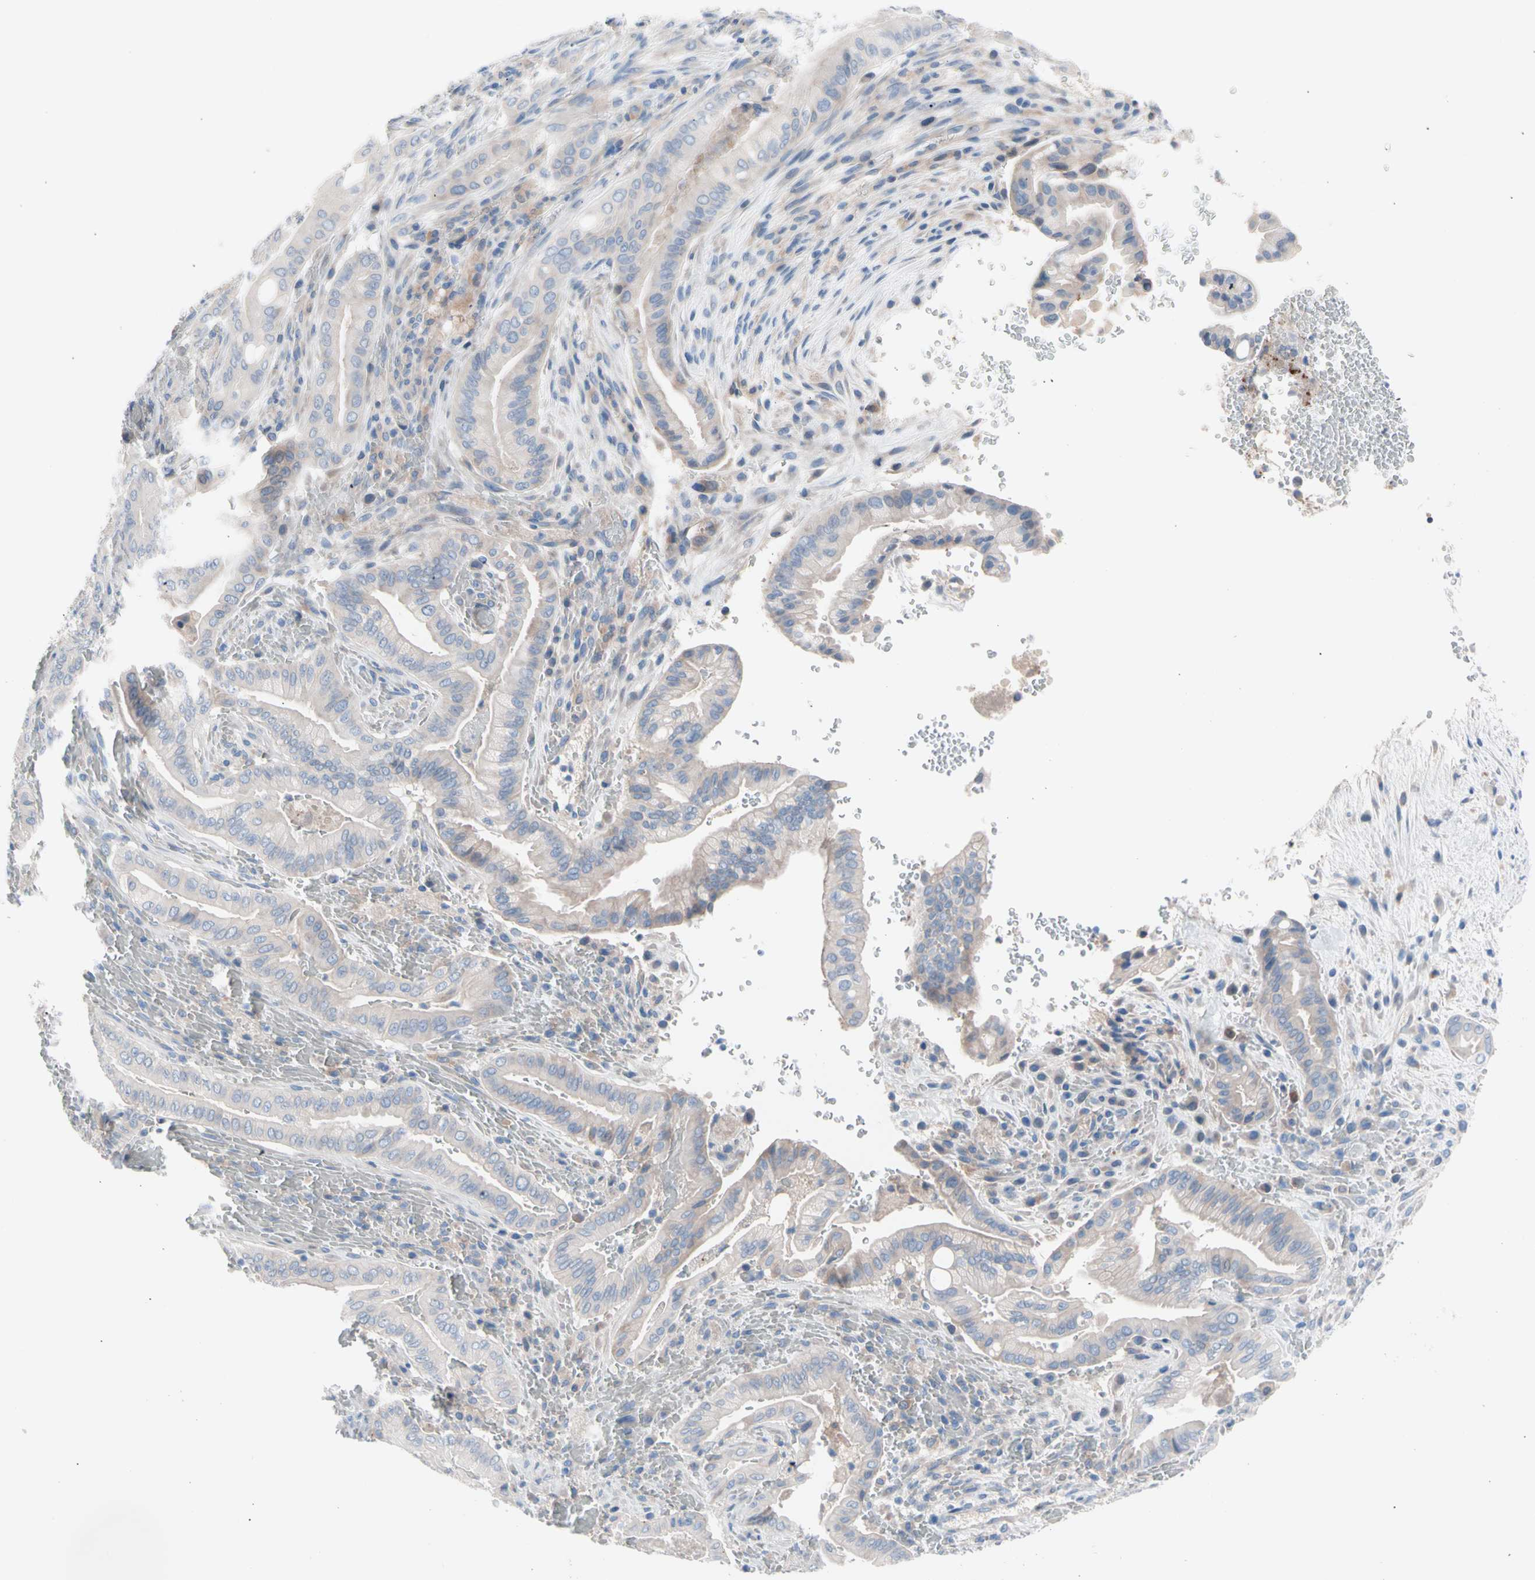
{"staining": {"intensity": "weak", "quantity": "25%-75%", "location": "cytoplasmic/membranous"}, "tissue": "liver cancer", "cell_type": "Tumor cells", "image_type": "cancer", "snomed": [{"axis": "morphology", "description": "Cholangiocarcinoma"}, {"axis": "topography", "description": "Liver"}], "caption": "Immunohistochemistry of human cholangiocarcinoma (liver) shows low levels of weak cytoplasmic/membranous expression in about 25%-75% of tumor cells.", "gene": "CASQ1", "patient": {"sex": "female", "age": 68}}